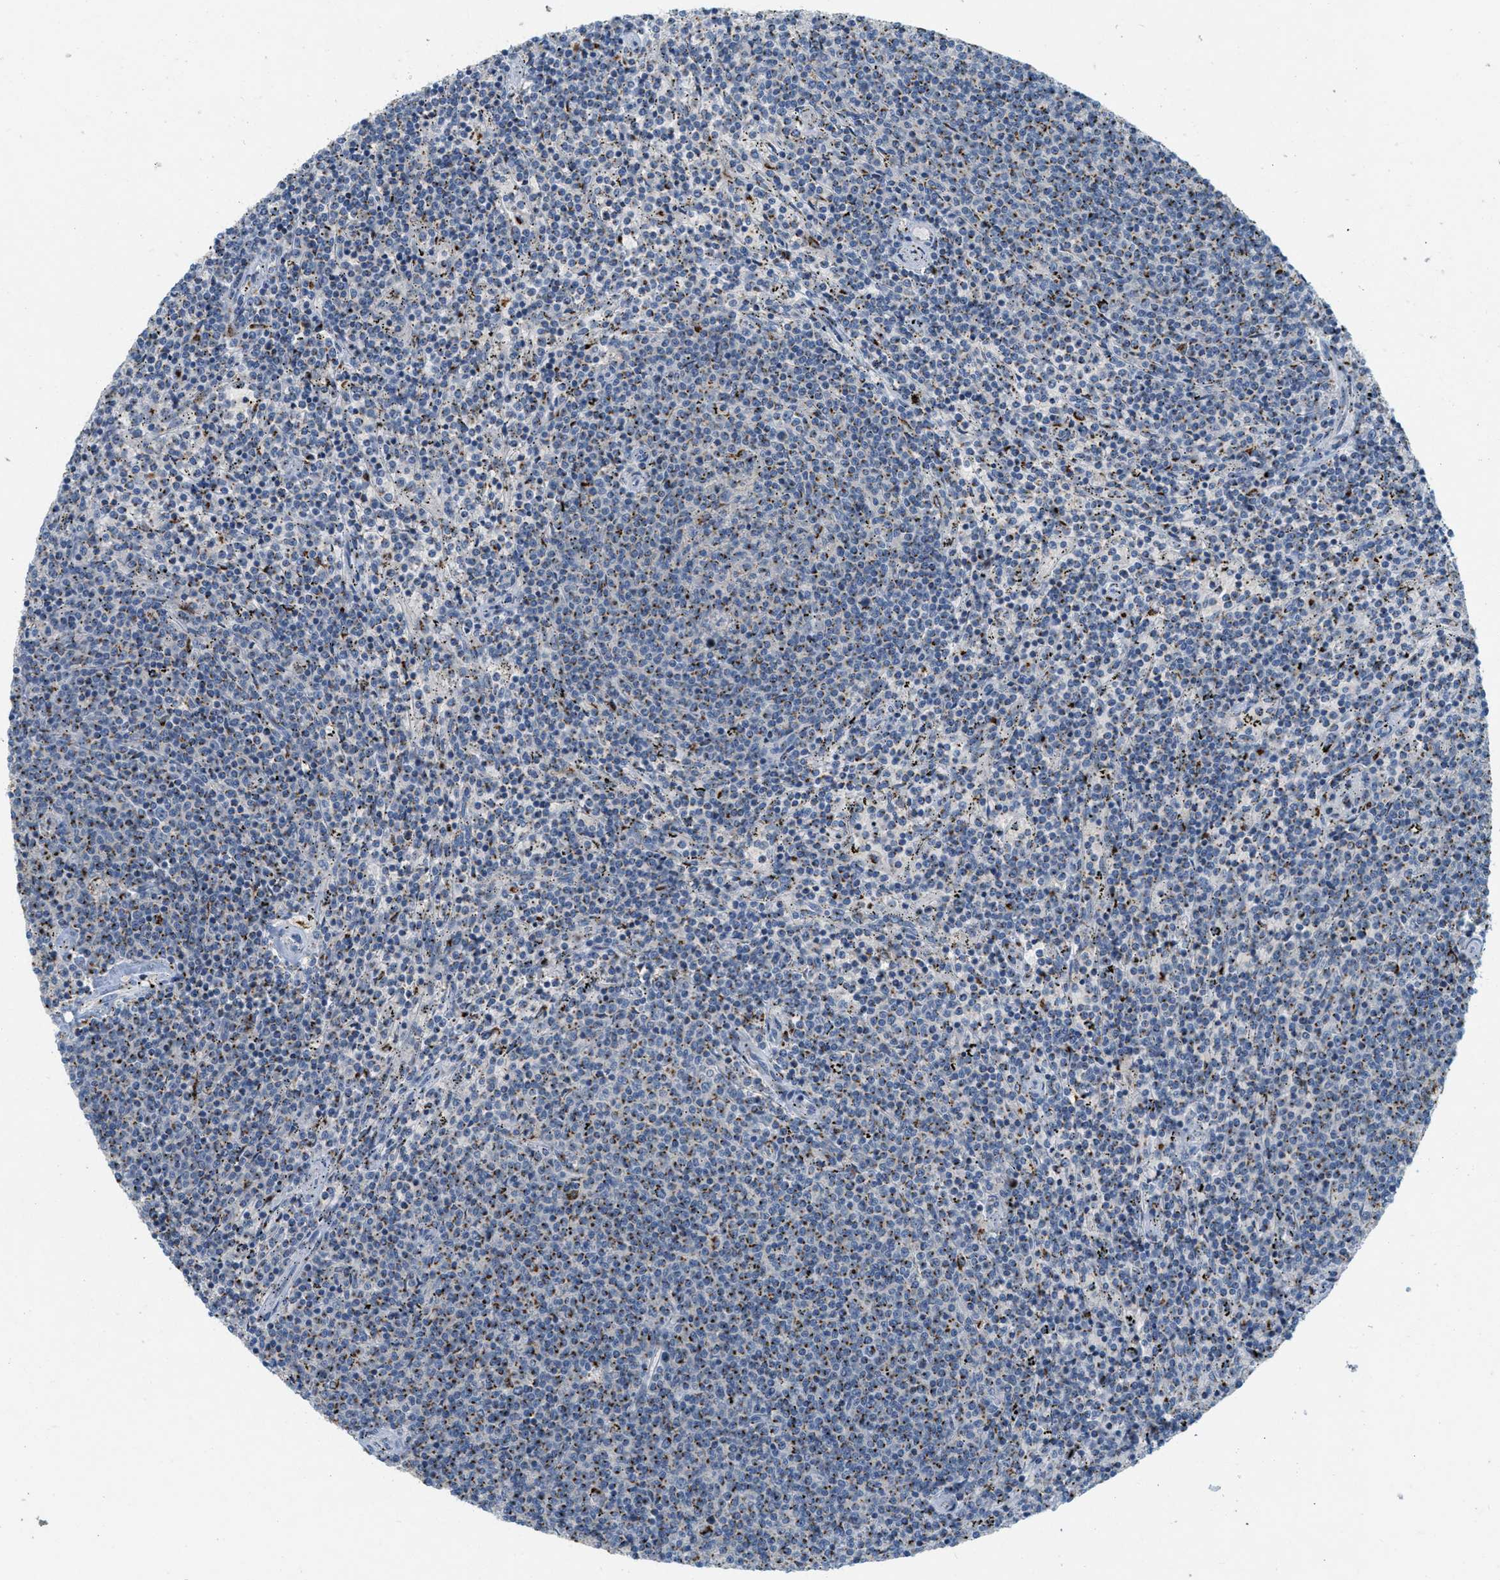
{"staining": {"intensity": "moderate", "quantity": "25%-75%", "location": "cytoplasmic/membranous"}, "tissue": "lymphoma", "cell_type": "Tumor cells", "image_type": "cancer", "snomed": [{"axis": "morphology", "description": "Malignant lymphoma, non-Hodgkin's type, Low grade"}, {"axis": "topography", "description": "Spleen"}], "caption": "This image demonstrates malignant lymphoma, non-Hodgkin's type (low-grade) stained with immunohistochemistry to label a protein in brown. The cytoplasmic/membranous of tumor cells show moderate positivity for the protein. Nuclei are counter-stained blue.", "gene": "ENTPD4", "patient": {"sex": "female", "age": 50}}